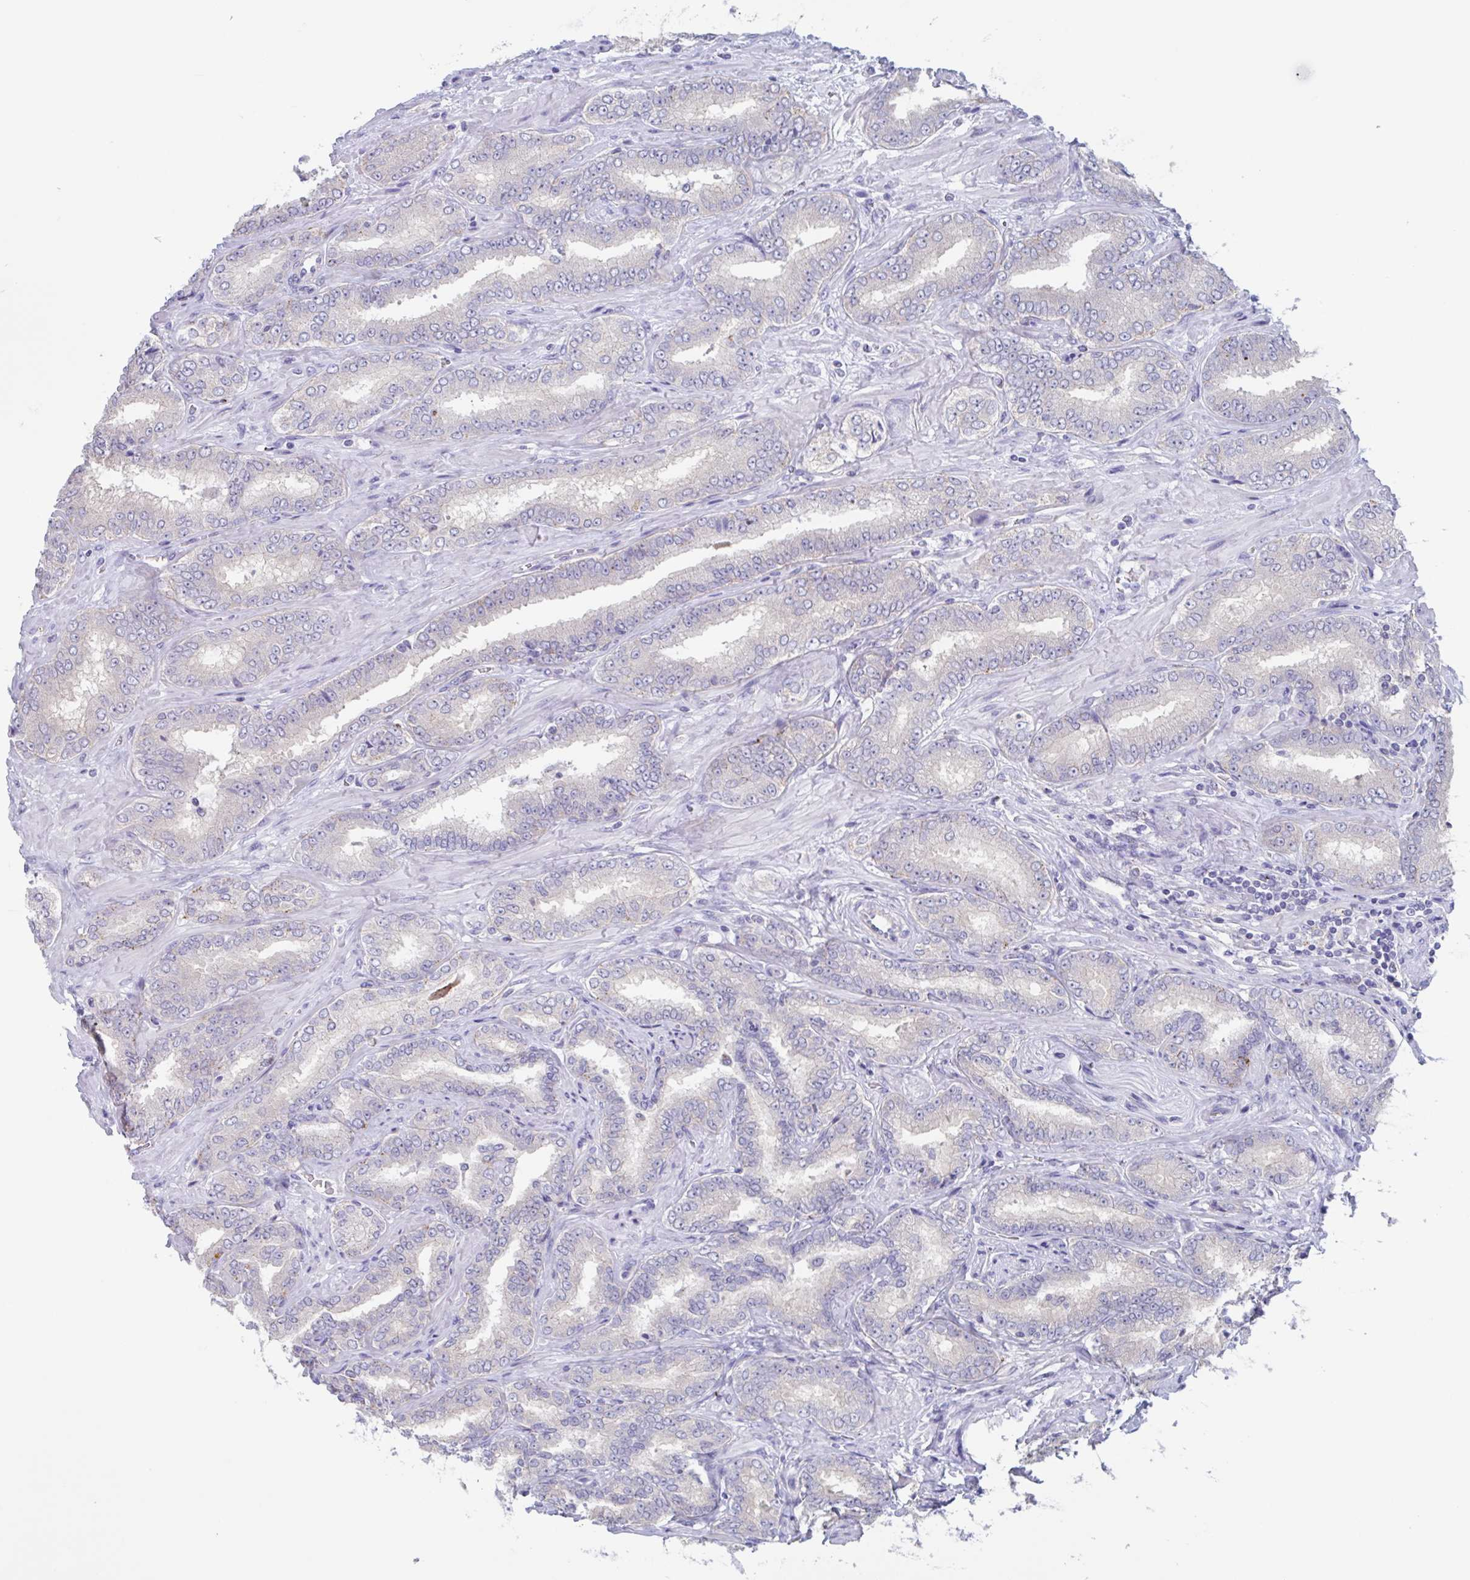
{"staining": {"intensity": "negative", "quantity": "none", "location": "none"}, "tissue": "prostate cancer", "cell_type": "Tumor cells", "image_type": "cancer", "snomed": [{"axis": "morphology", "description": "Adenocarcinoma, High grade"}, {"axis": "topography", "description": "Prostate"}], "caption": "This is a micrograph of IHC staining of high-grade adenocarcinoma (prostate), which shows no expression in tumor cells.", "gene": "CHMP5", "patient": {"sex": "male", "age": 72}}